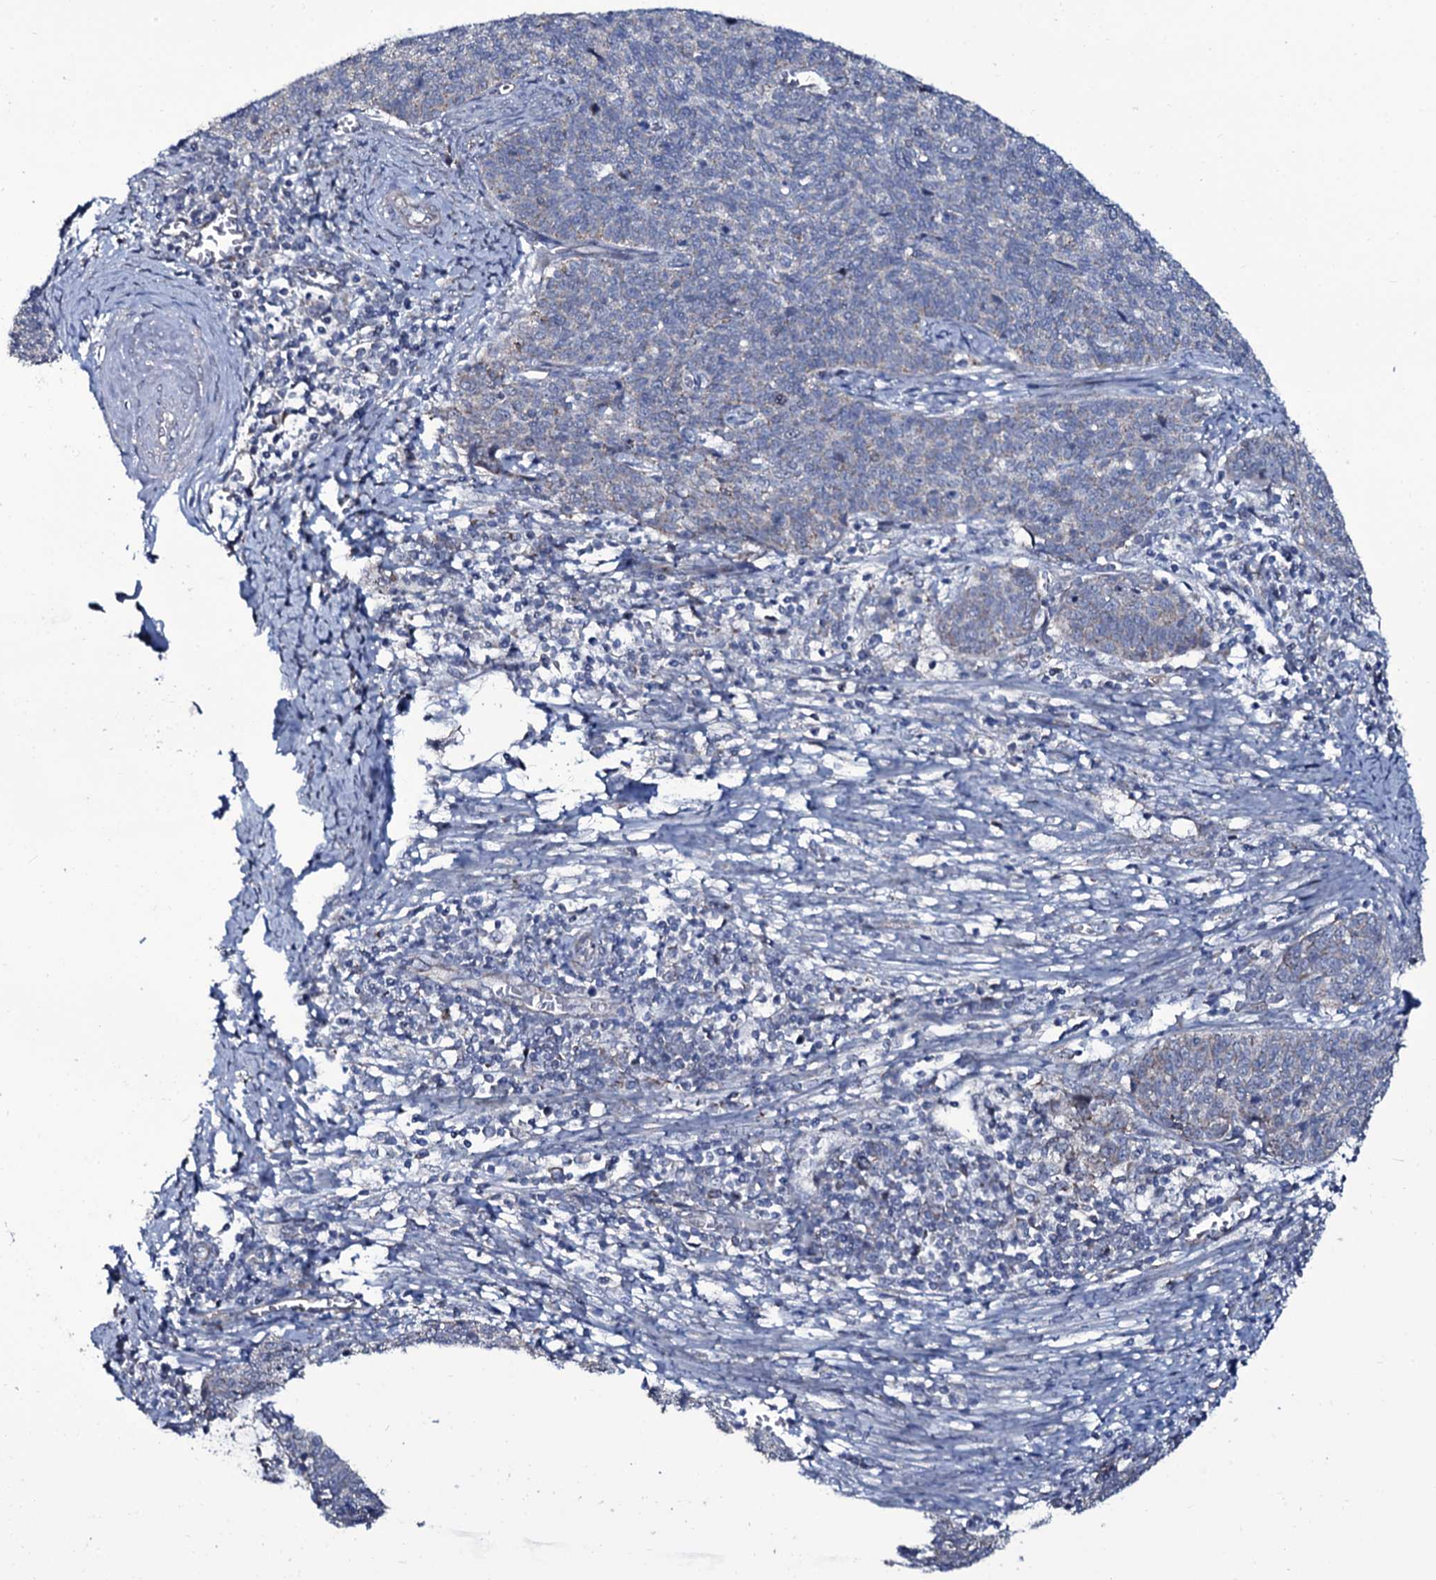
{"staining": {"intensity": "negative", "quantity": "none", "location": "none"}, "tissue": "cervical cancer", "cell_type": "Tumor cells", "image_type": "cancer", "snomed": [{"axis": "morphology", "description": "Squamous cell carcinoma, NOS"}, {"axis": "topography", "description": "Cervix"}], "caption": "The micrograph reveals no significant positivity in tumor cells of cervical cancer.", "gene": "WIPF3", "patient": {"sex": "female", "age": 39}}